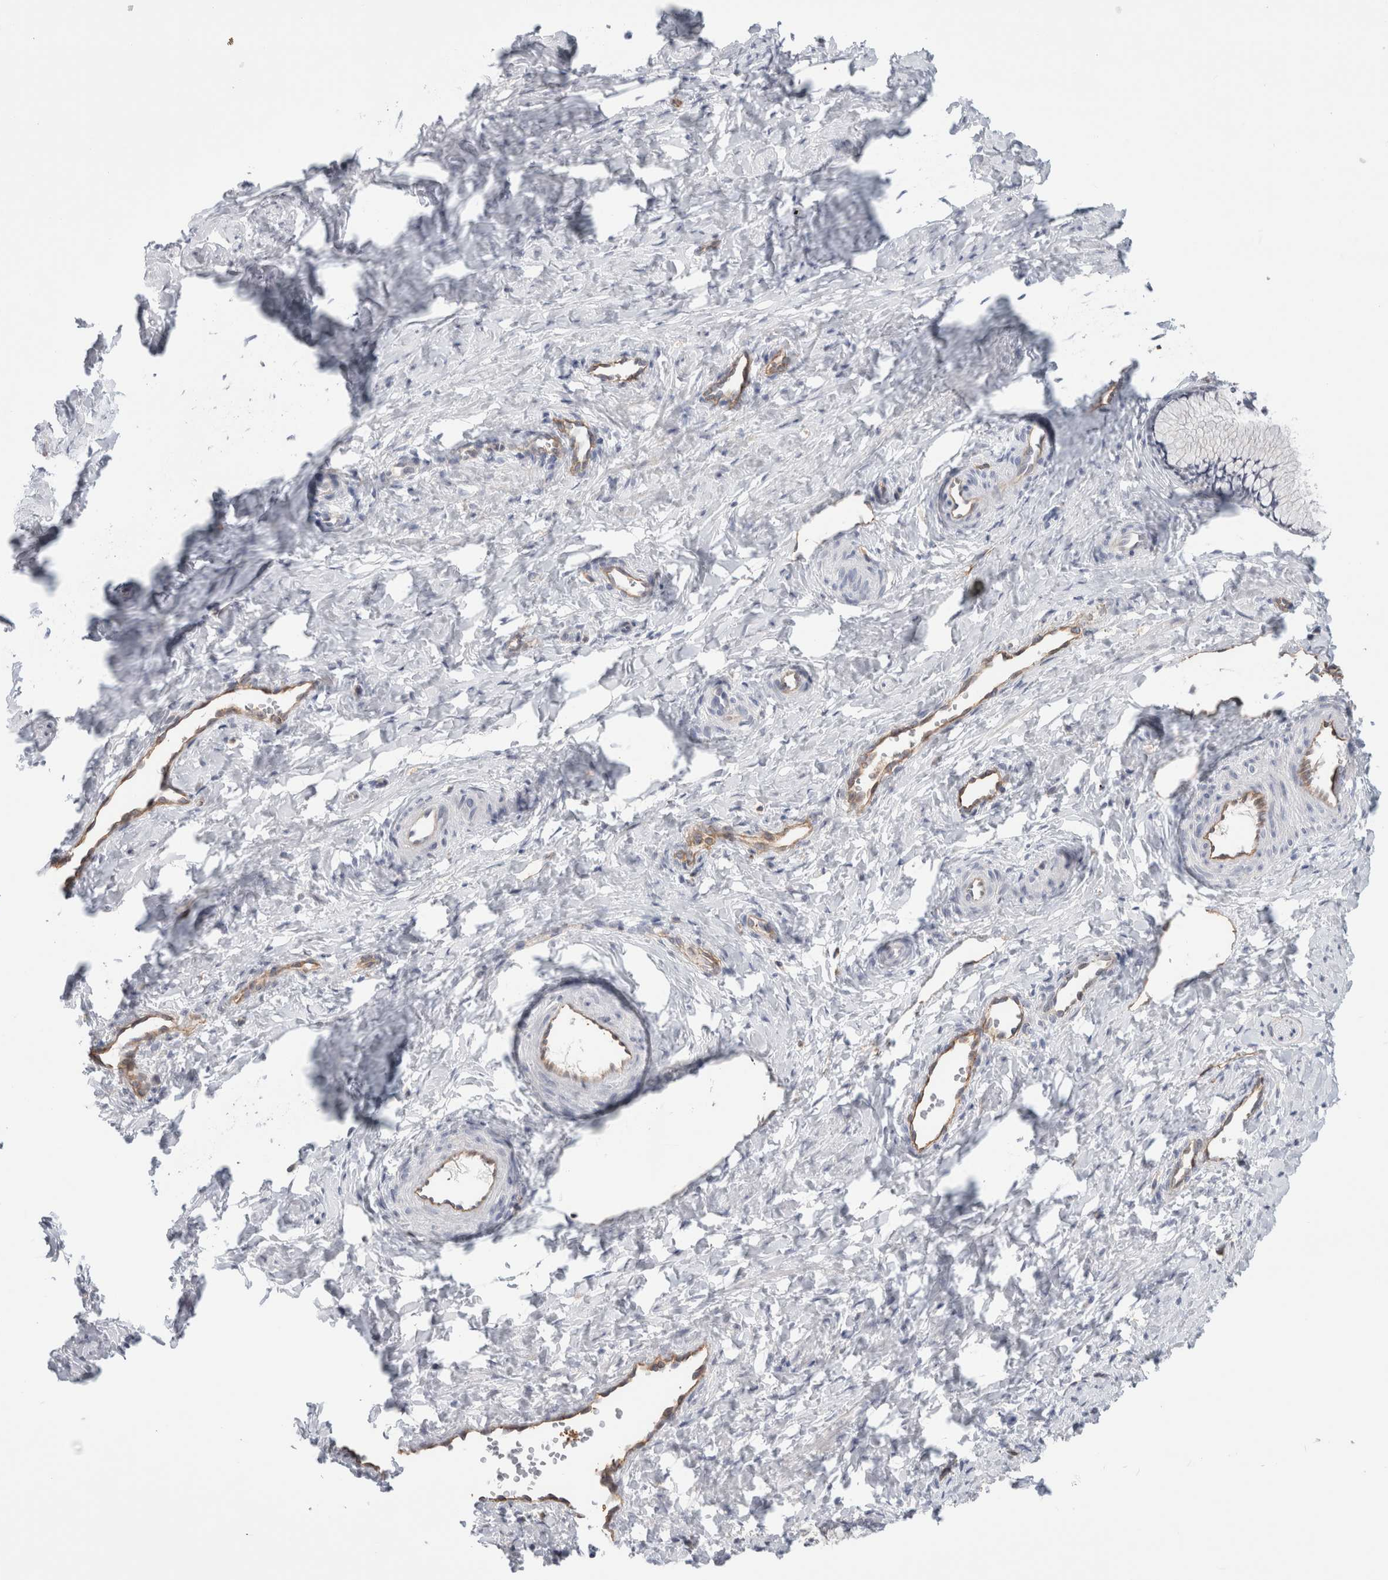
{"staining": {"intensity": "negative", "quantity": "none", "location": "none"}, "tissue": "cervix", "cell_type": "Glandular cells", "image_type": "normal", "snomed": [{"axis": "morphology", "description": "Normal tissue, NOS"}, {"axis": "topography", "description": "Cervix"}], "caption": "DAB (3,3'-diaminobenzidine) immunohistochemical staining of benign human cervix displays no significant staining in glandular cells.", "gene": "ANKMY1", "patient": {"sex": "female", "age": 27}}